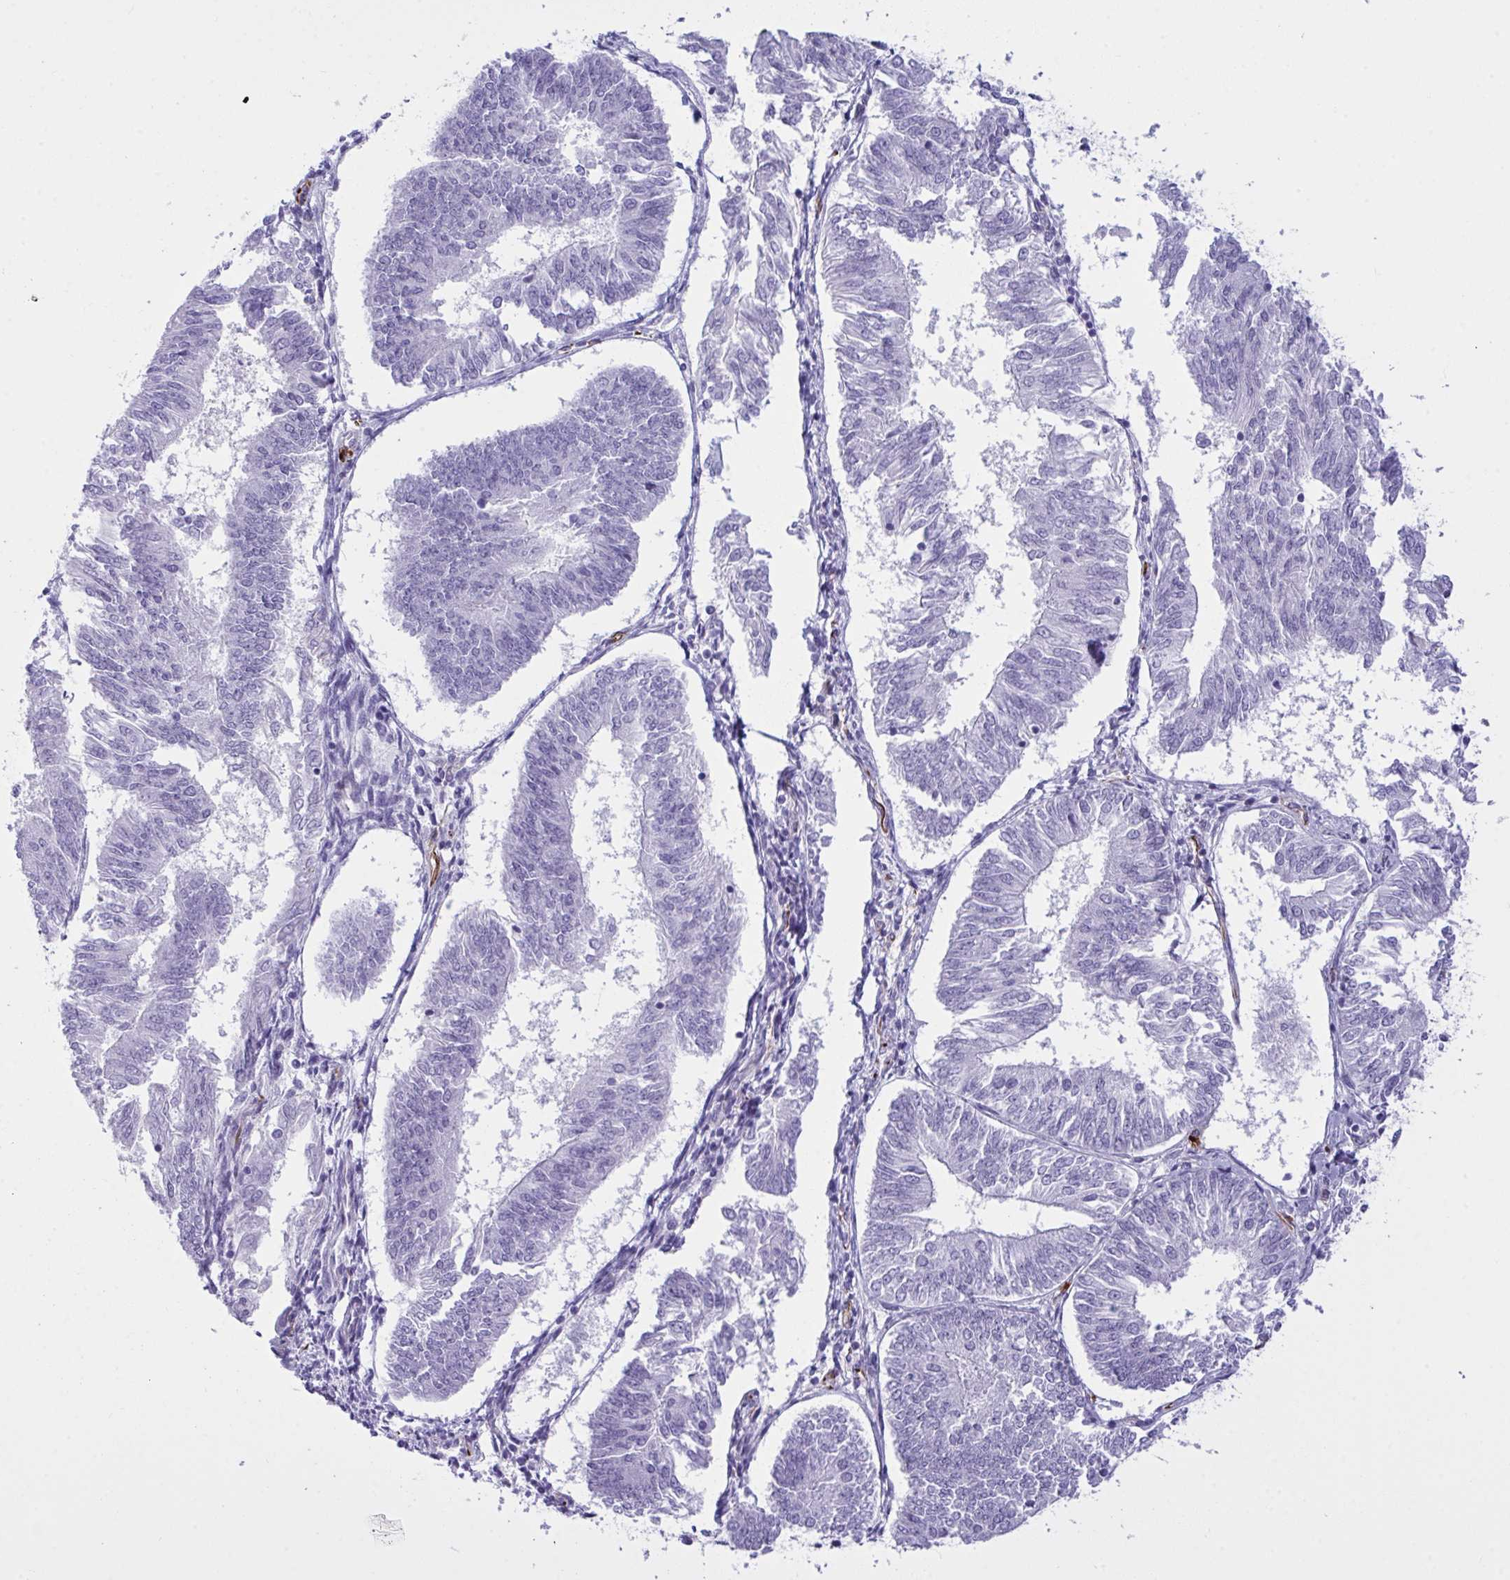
{"staining": {"intensity": "negative", "quantity": "none", "location": "none"}, "tissue": "endometrial cancer", "cell_type": "Tumor cells", "image_type": "cancer", "snomed": [{"axis": "morphology", "description": "Adenocarcinoma, NOS"}, {"axis": "topography", "description": "Endometrium"}], "caption": "This is a photomicrograph of immunohistochemistry staining of endometrial cancer, which shows no expression in tumor cells.", "gene": "SLC35B1", "patient": {"sex": "female", "age": 58}}